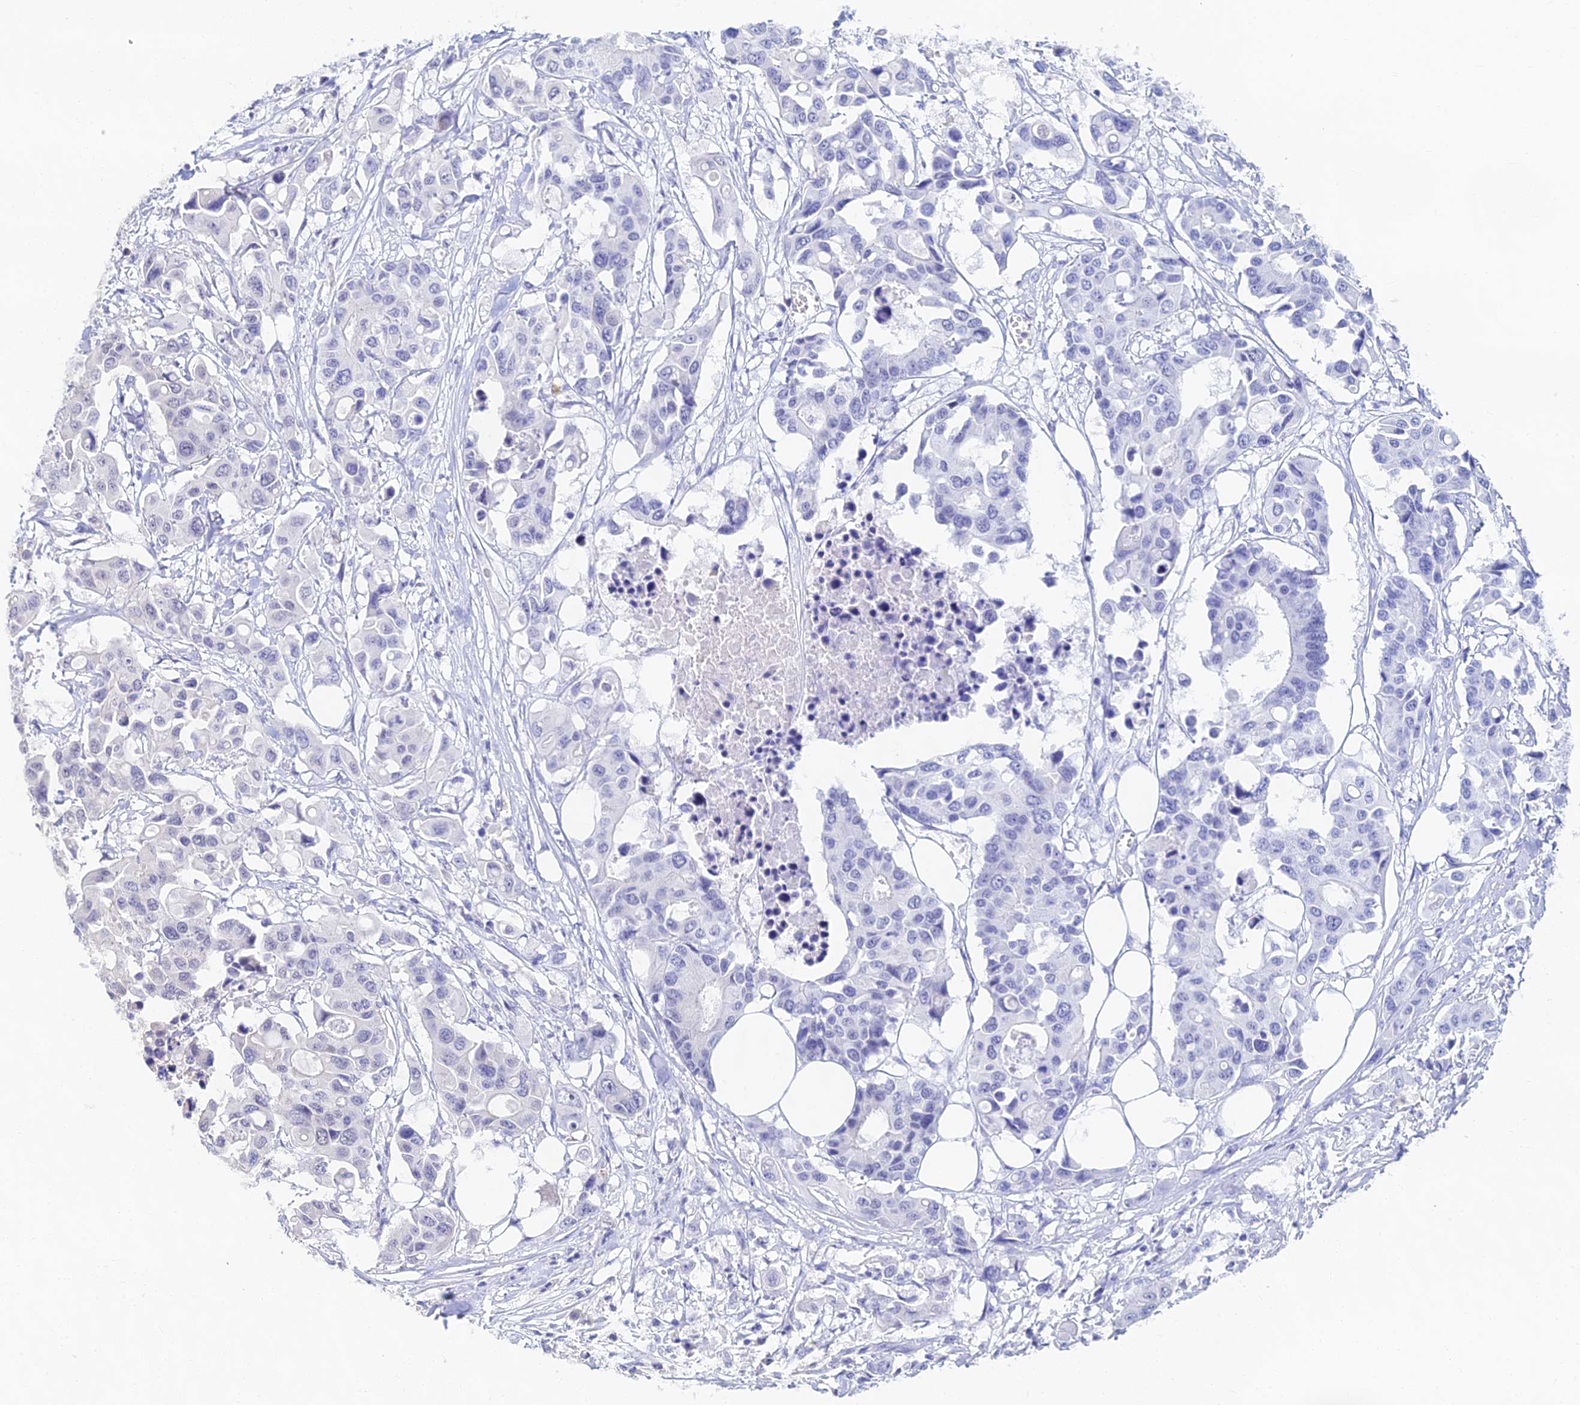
{"staining": {"intensity": "negative", "quantity": "none", "location": "none"}, "tissue": "colorectal cancer", "cell_type": "Tumor cells", "image_type": "cancer", "snomed": [{"axis": "morphology", "description": "Adenocarcinoma, NOS"}, {"axis": "topography", "description": "Colon"}], "caption": "The immunohistochemistry image has no significant positivity in tumor cells of colorectal cancer tissue. (DAB (3,3'-diaminobenzidine) IHC, high magnification).", "gene": "GOLGA6D", "patient": {"sex": "male", "age": 77}}